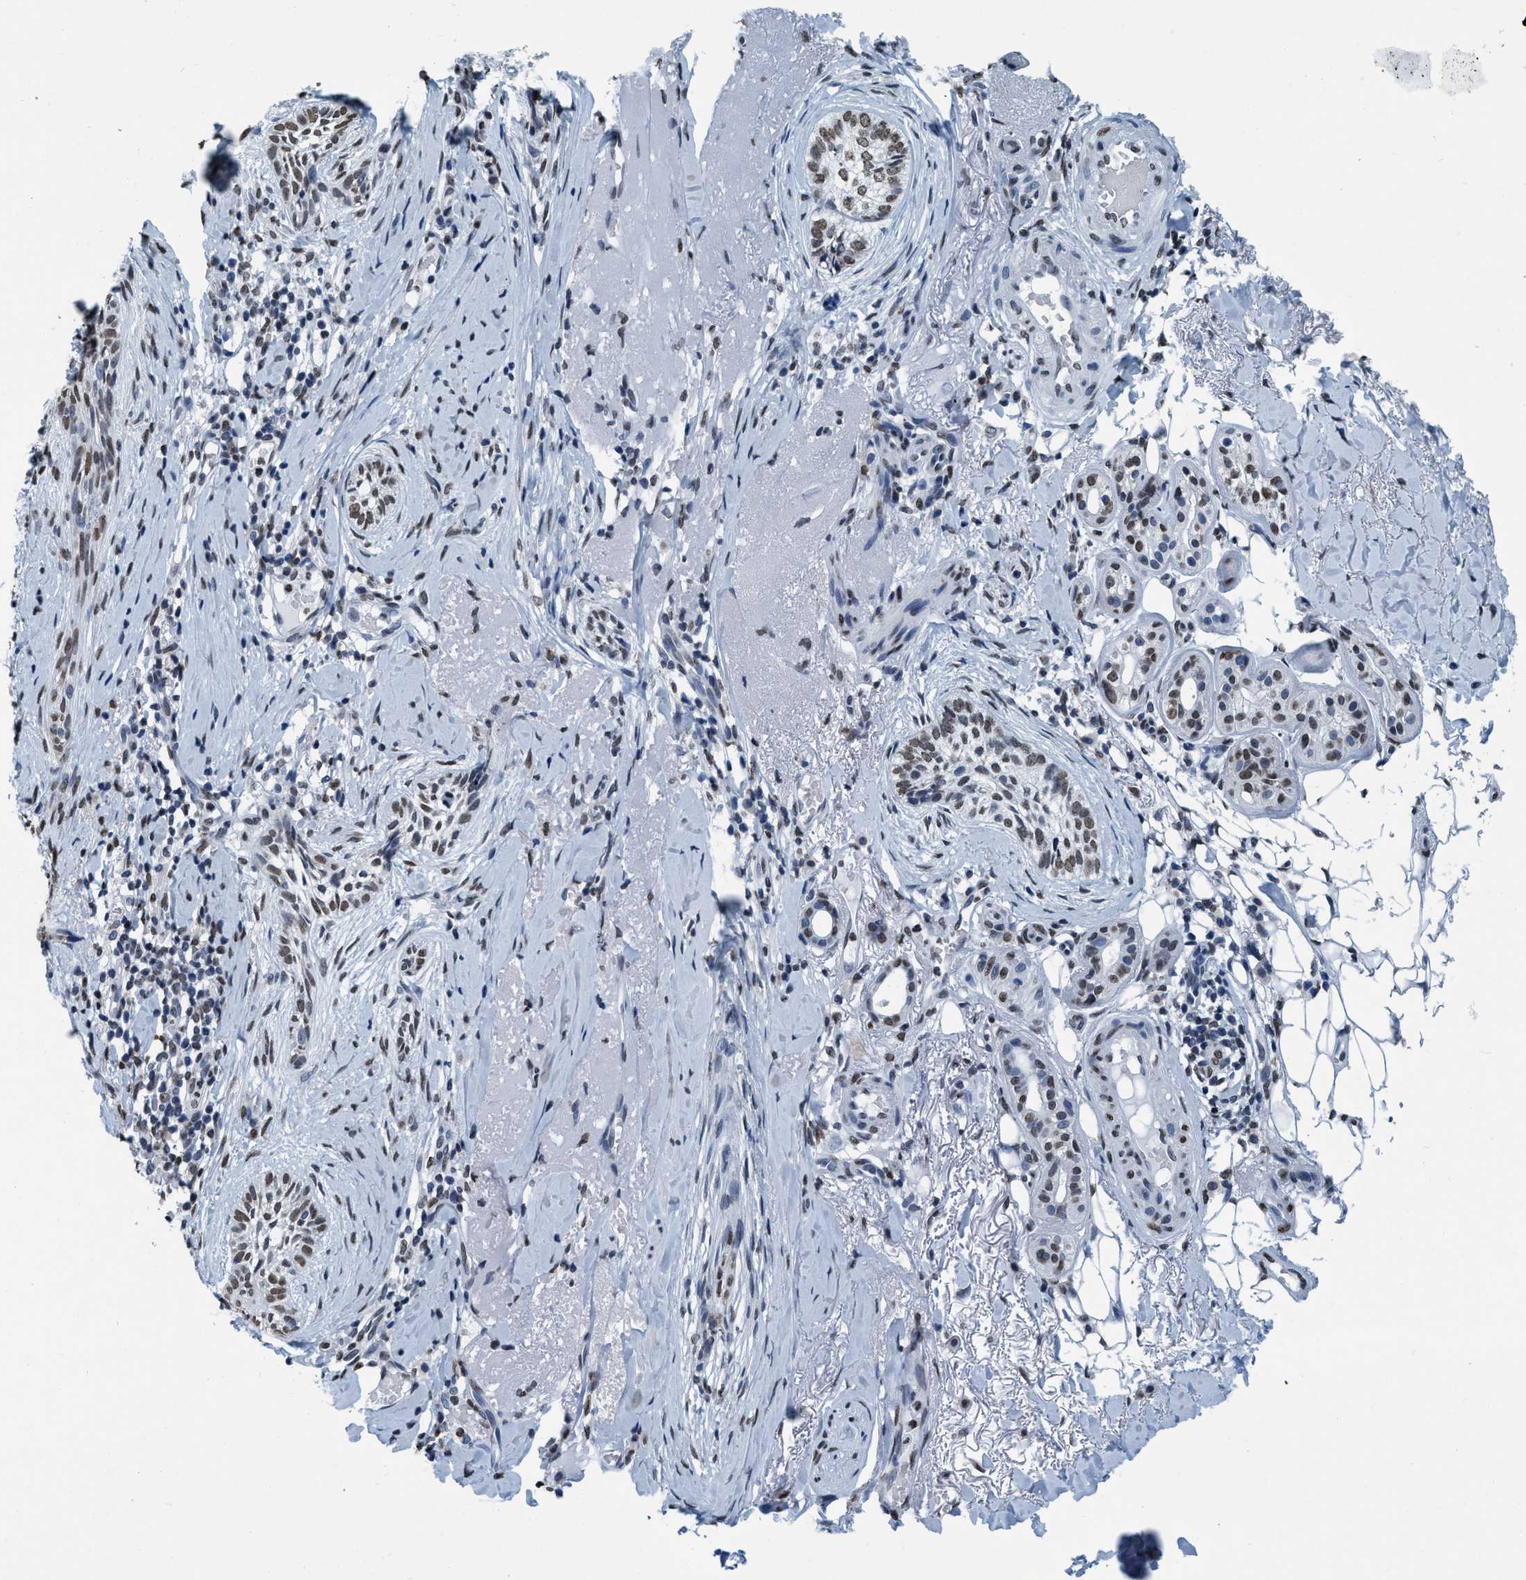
{"staining": {"intensity": "weak", "quantity": ">75%", "location": "nuclear"}, "tissue": "skin cancer", "cell_type": "Tumor cells", "image_type": "cancer", "snomed": [{"axis": "morphology", "description": "Basal cell carcinoma"}, {"axis": "topography", "description": "Skin"}], "caption": "Skin cancer (basal cell carcinoma) stained with DAB (3,3'-diaminobenzidine) IHC exhibits low levels of weak nuclear positivity in about >75% of tumor cells. Immunohistochemistry stains the protein of interest in brown and the nuclei are stained blue.", "gene": "CCNE2", "patient": {"sex": "female", "age": 88}}